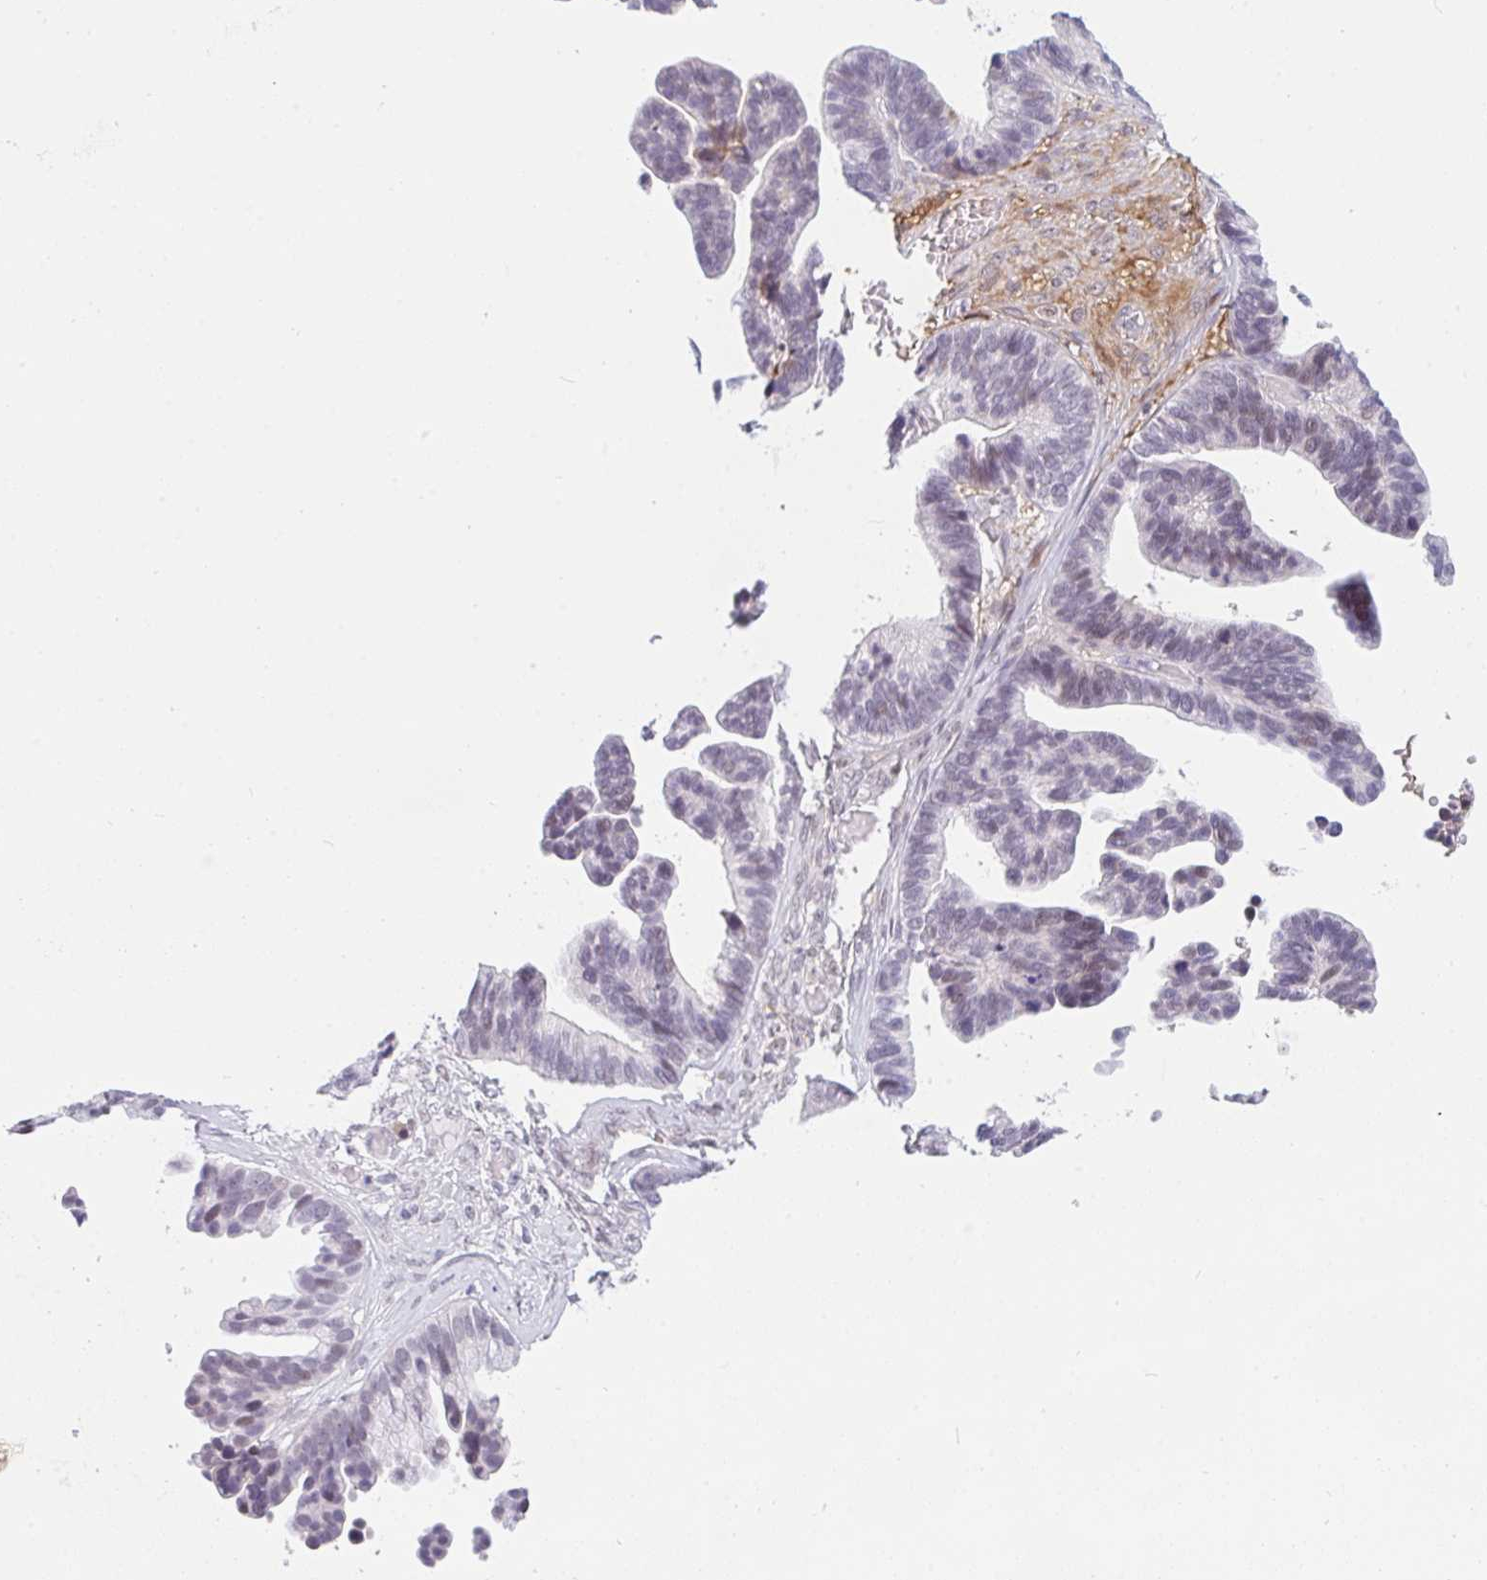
{"staining": {"intensity": "weak", "quantity": "<25%", "location": "nuclear"}, "tissue": "ovarian cancer", "cell_type": "Tumor cells", "image_type": "cancer", "snomed": [{"axis": "morphology", "description": "Cystadenocarcinoma, serous, NOS"}, {"axis": "topography", "description": "Ovary"}], "caption": "A micrograph of ovarian serous cystadenocarcinoma stained for a protein displays no brown staining in tumor cells.", "gene": "DSCAML1", "patient": {"sex": "female", "age": 56}}